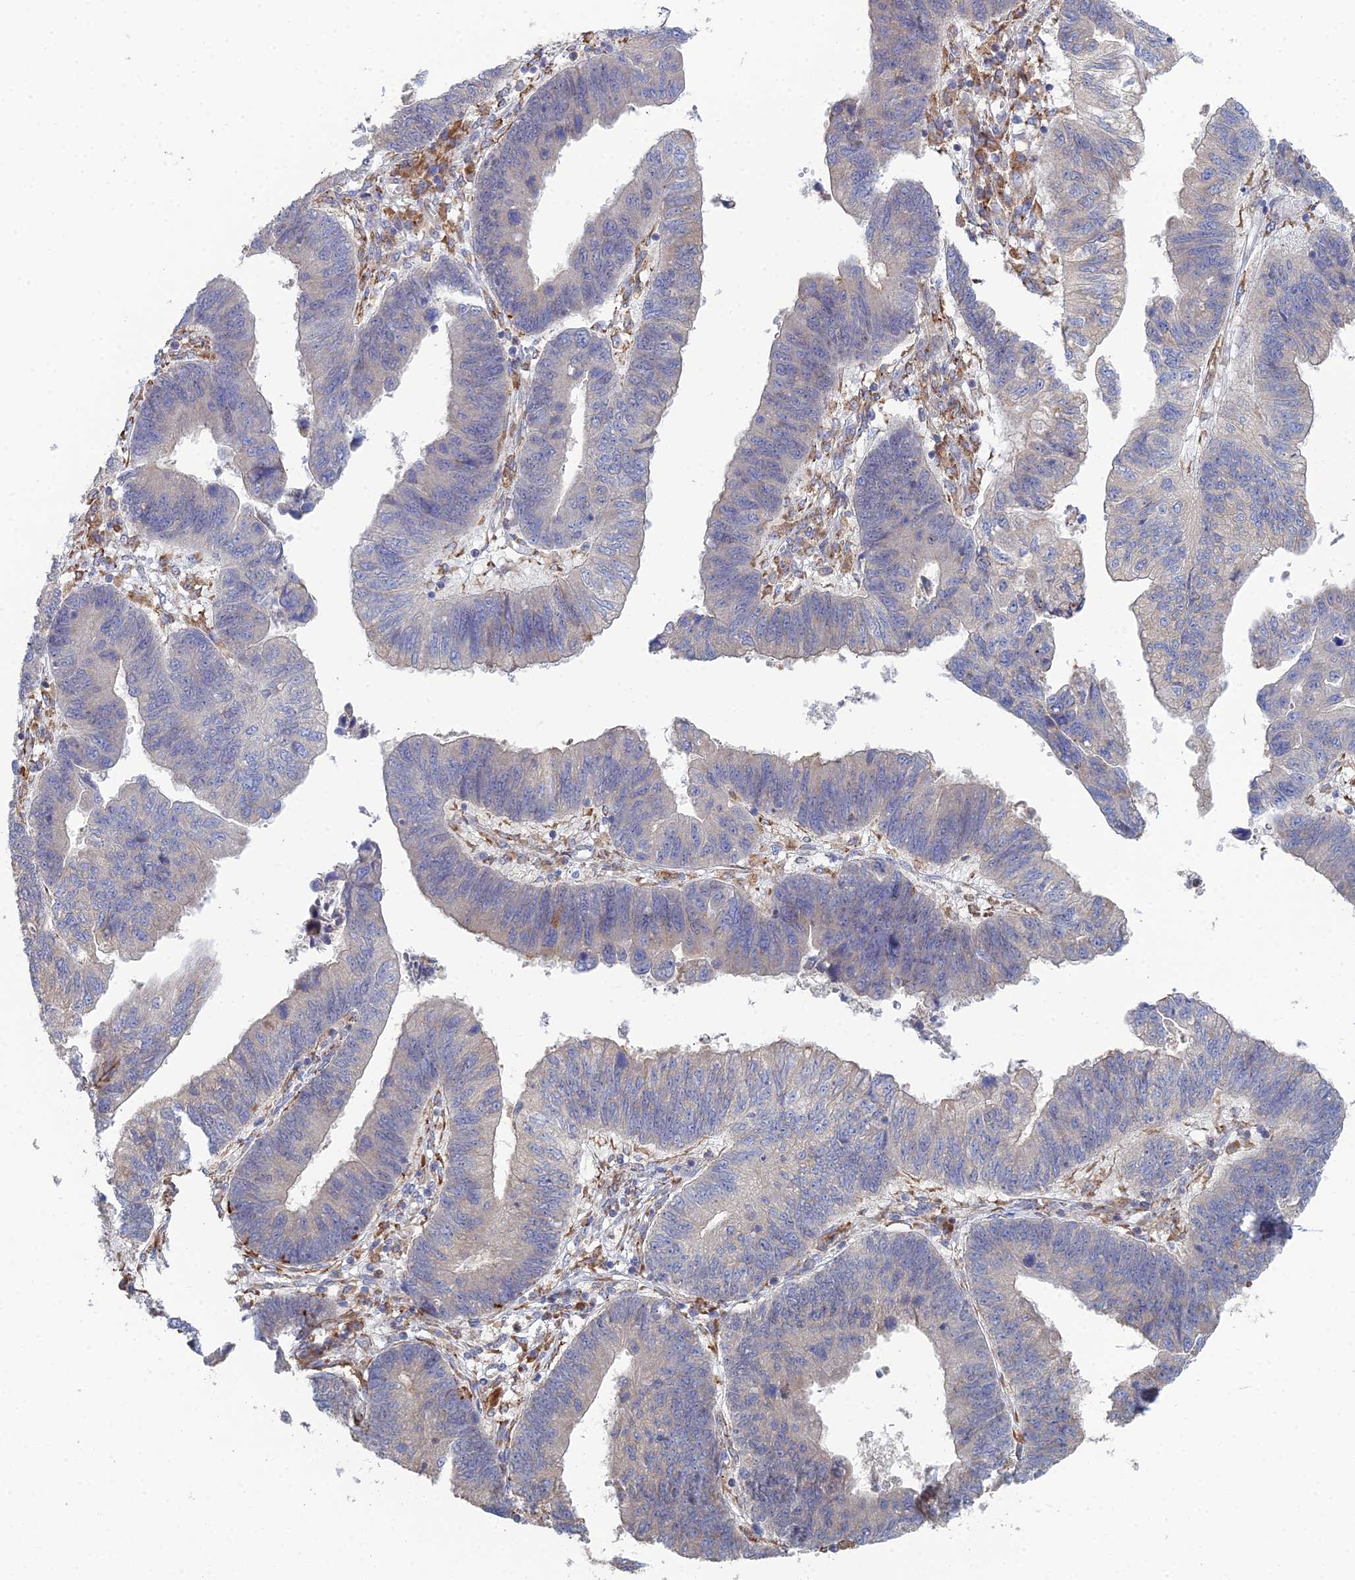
{"staining": {"intensity": "moderate", "quantity": "<25%", "location": "cytoplasmic/membranous"}, "tissue": "stomach cancer", "cell_type": "Tumor cells", "image_type": "cancer", "snomed": [{"axis": "morphology", "description": "Adenocarcinoma, NOS"}, {"axis": "topography", "description": "Stomach"}], "caption": "An immunohistochemistry (IHC) image of neoplastic tissue is shown. Protein staining in brown shows moderate cytoplasmic/membranous positivity in adenocarcinoma (stomach) within tumor cells.", "gene": "TRAPPC6A", "patient": {"sex": "male", "age": 59}}